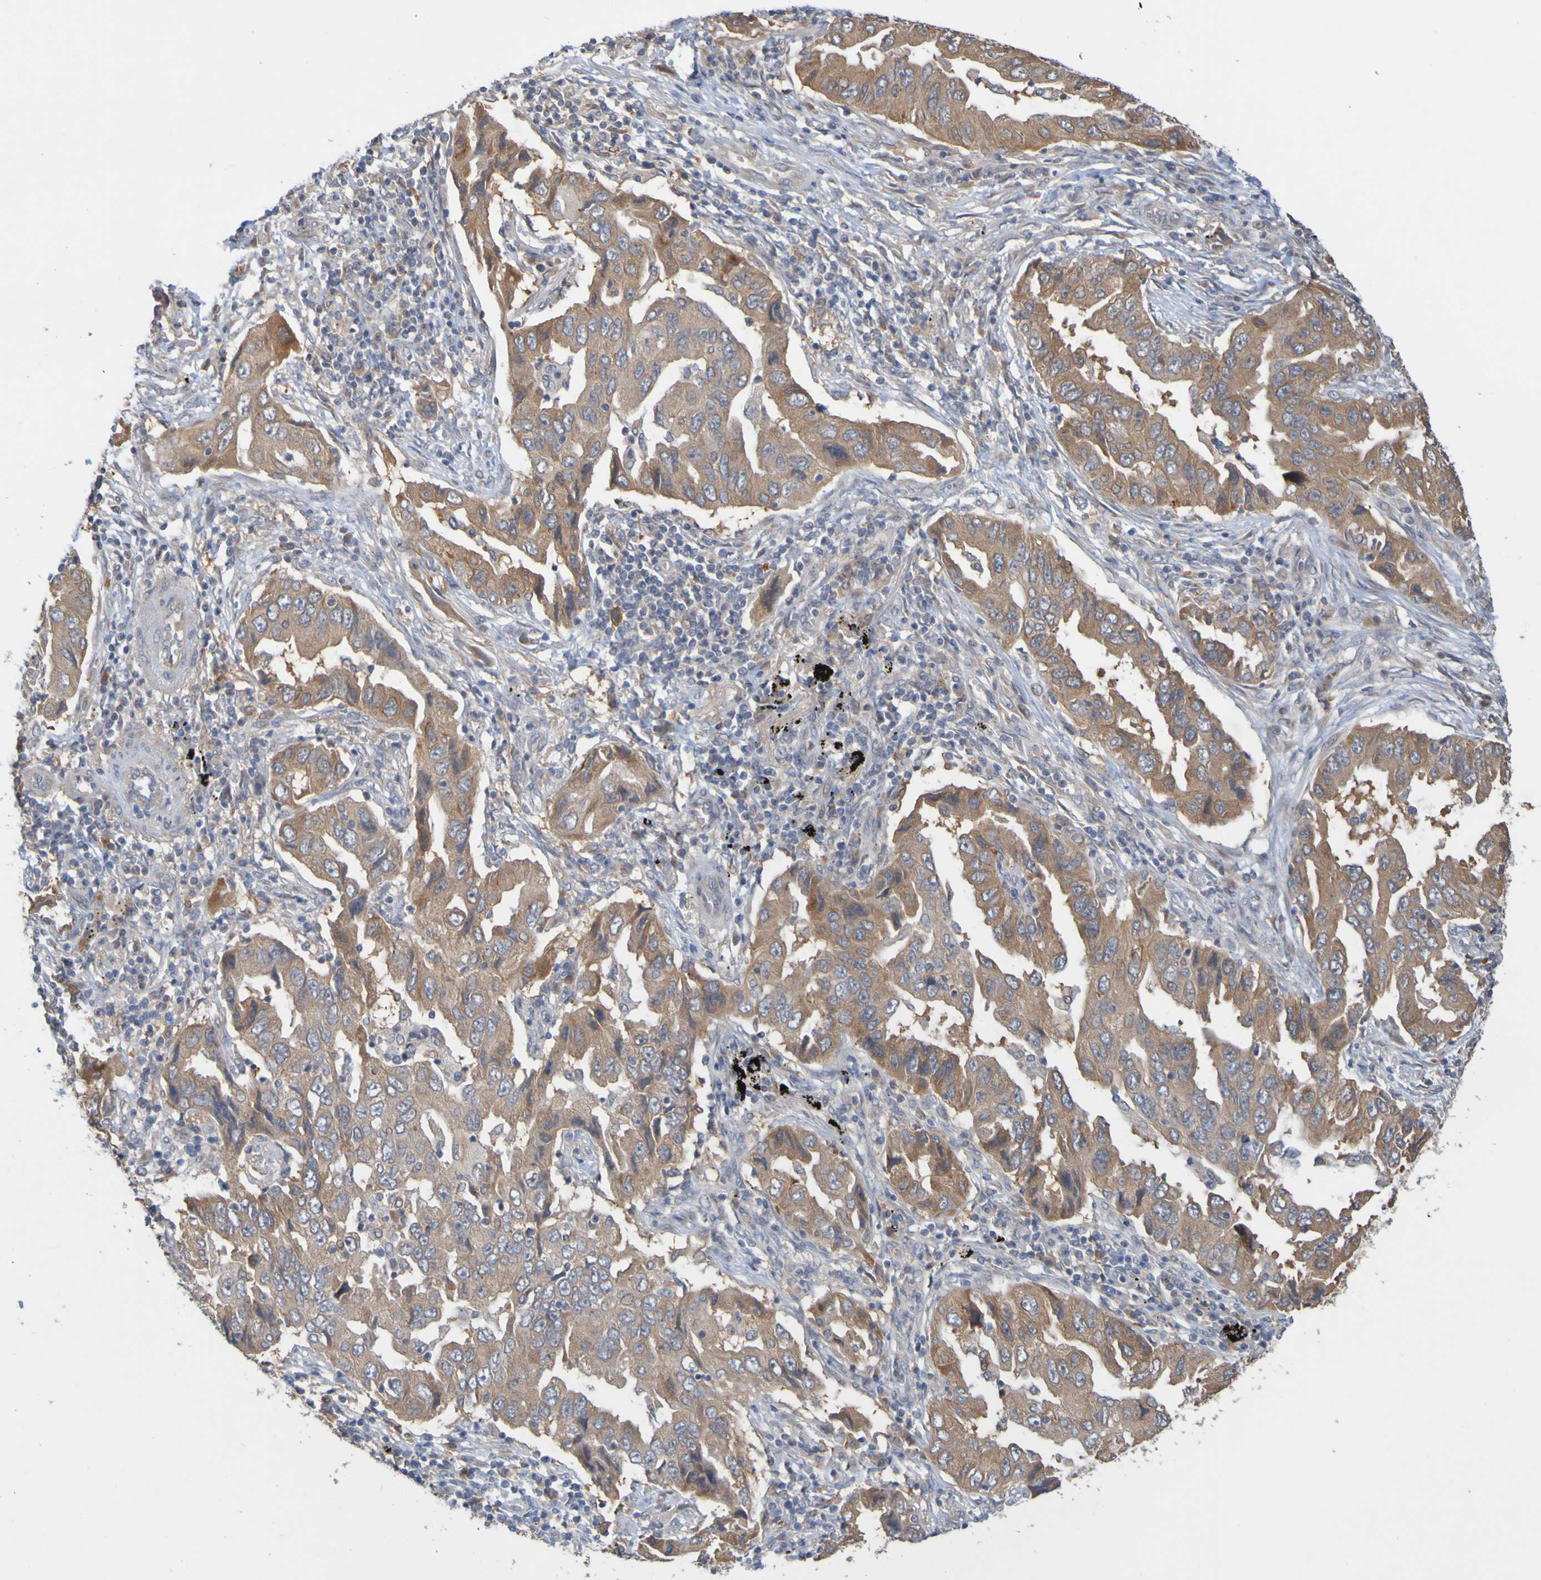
{"staining": {"intensity": "moderate", "quantity": ">75%", "location": "cytoplasmic/membranous"}, "tissue": "lung cancer", "cell_type": "Tumor cells", "image_type": "cancer", "snomed": [{"axis": "morphology", "description": "Adenocarcinoma, NOS"}, {"axis": "topography", "description": "Lung"}], "caption": "This histopathology image displays immunohistochemistry (IHC) staining of lung cancer (adenocarcinoma), with medium moderate cytoplasmic/membranous positivity in approximately >75% of tumor cells.", "gene": "NAV2", "patient": {"sex": "female", "age": 65}}